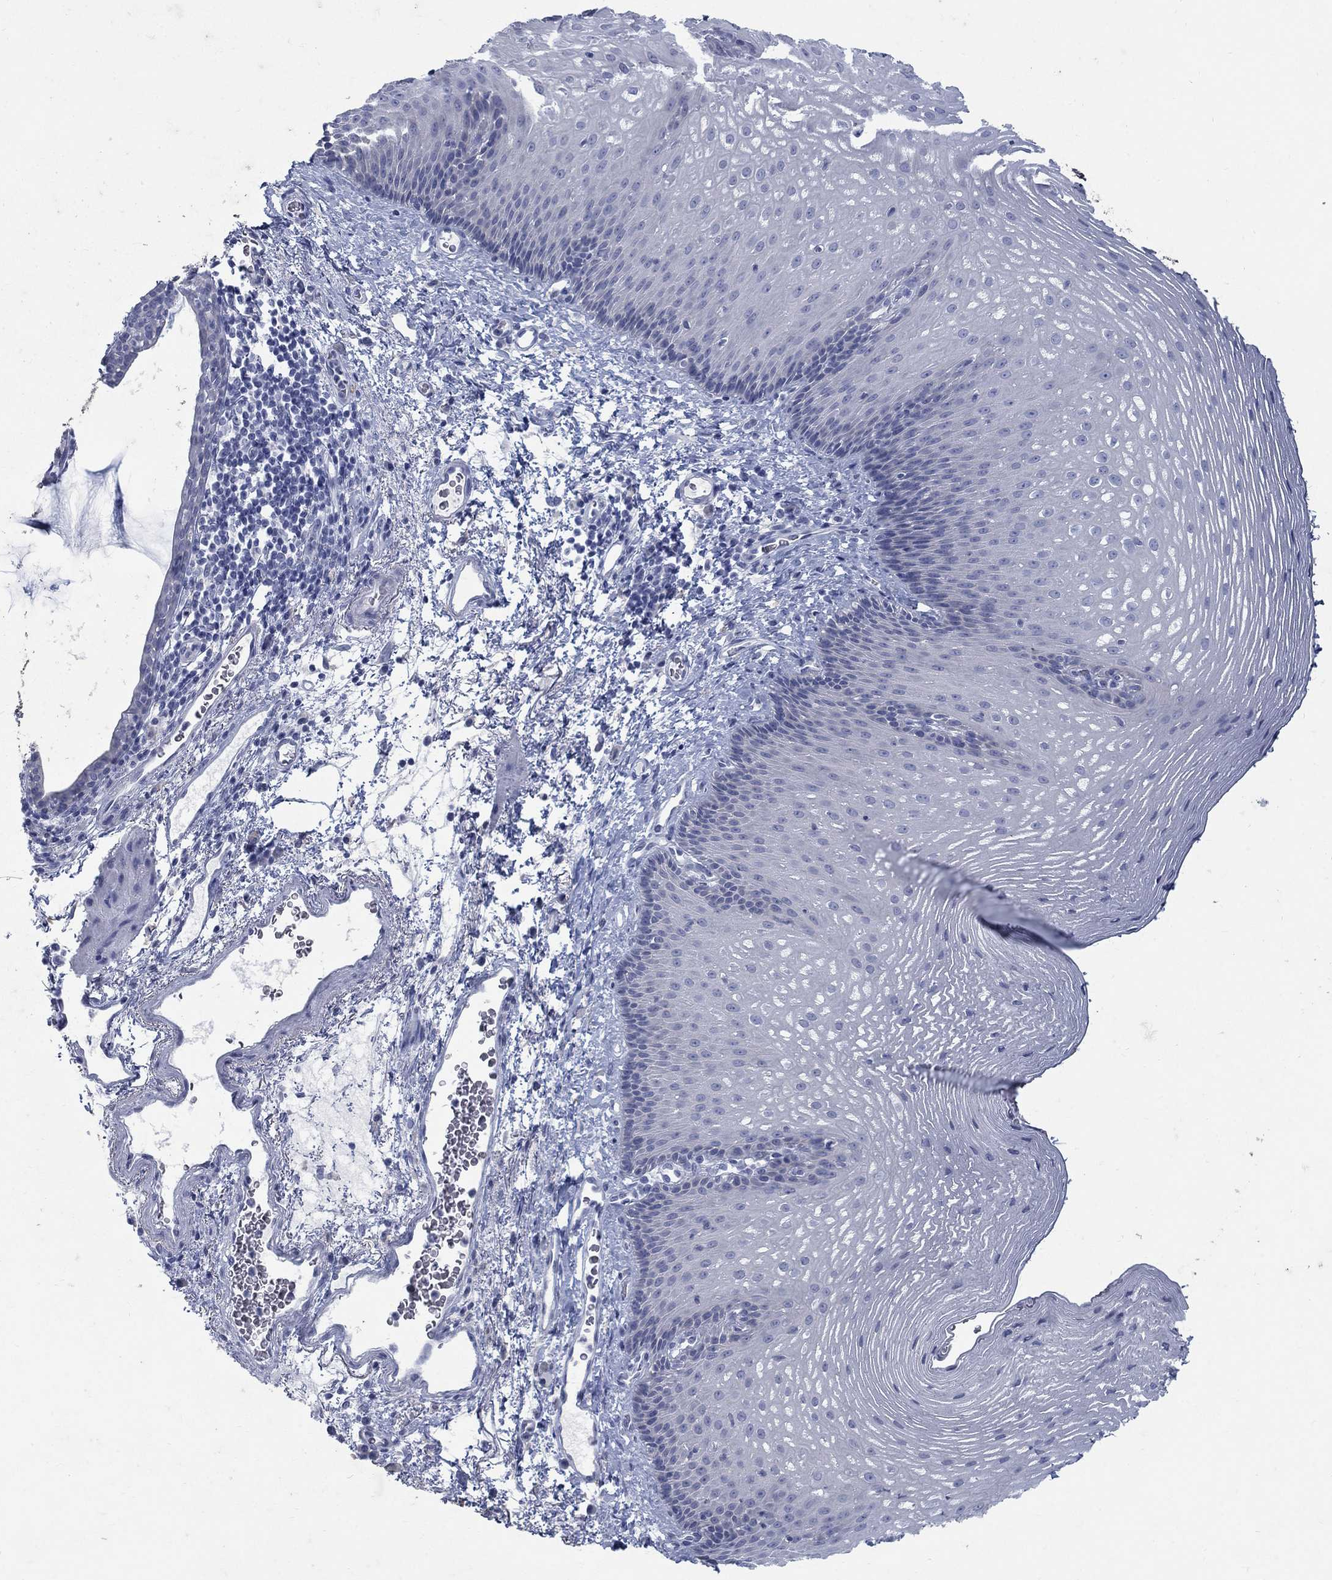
{"staining": {"intensity": "negative", "quantity": "none", "location": "none"}, "tissue": "esophagus", "cell_type": "Squamous epithelial cells", "image_type": "normal", "snomed": [{"axis": "morphology", "description": "Normal tissue, NOS"}, {"axis": "topography", "description": "Esophagus"}], "caption": "IHC of unremarkable human esophagus reveals no expression in squamous epithelial cells.", "gene": "RFTN2", "patient": {"sex": "male", "age": 76}}